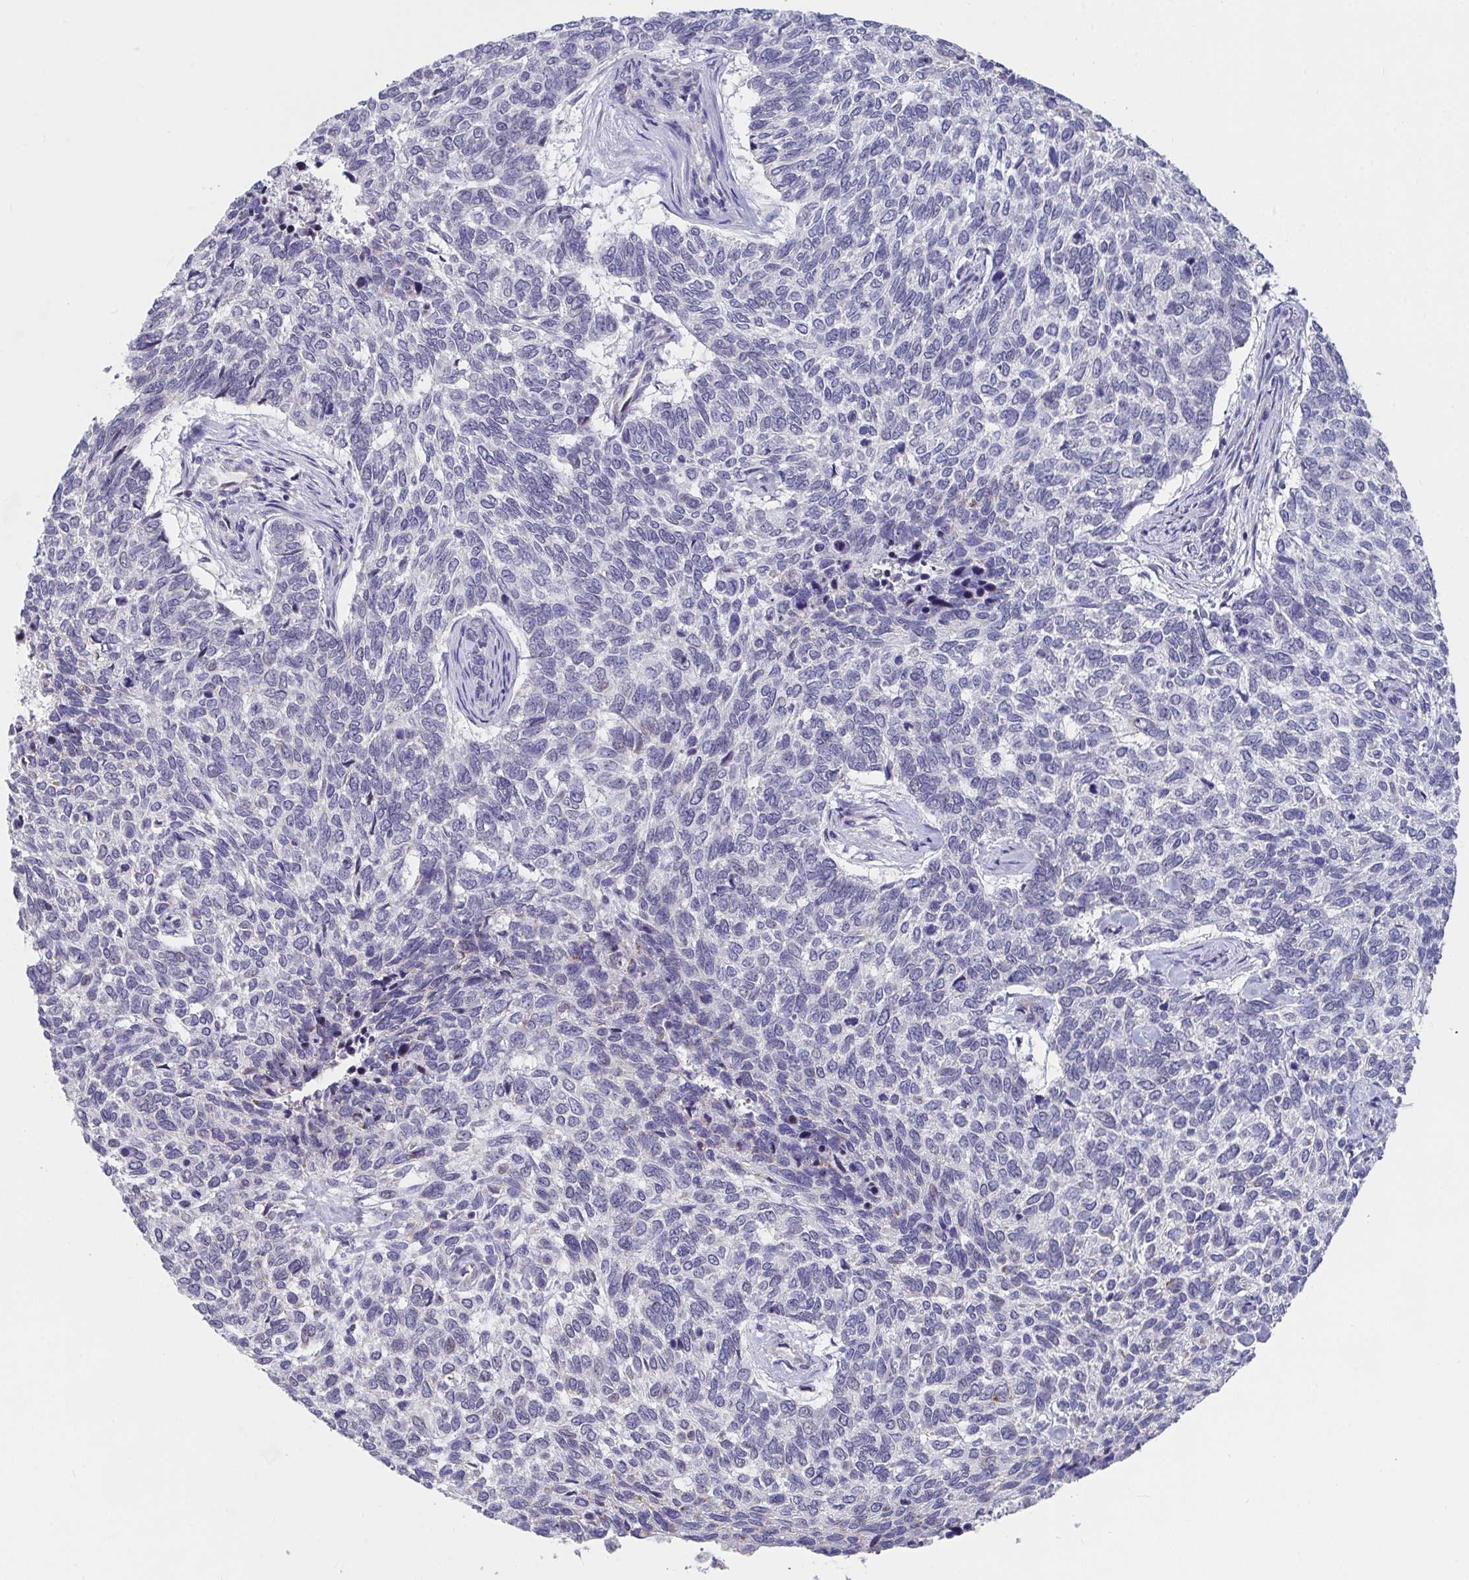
{"staining": {"intensity": "negative", "quantity": "none", "location": "none"}, "tissue": "skin cancer", "cell_type": "Tumor cells", "image_type": "cancer", "snomed": [{"axis": "morphology", "description": "Basal cell carcinoma"}, {"axis": "topography", "description": "Skin"}], "caption": "The immunohistochemistry (IHC) histopathology image has no significant expression in tumor cells of skin cancer (basal cell carcinoma) tissue.", "gene": "FAM156B", "patient": {"sex": "female", "age": 65}}